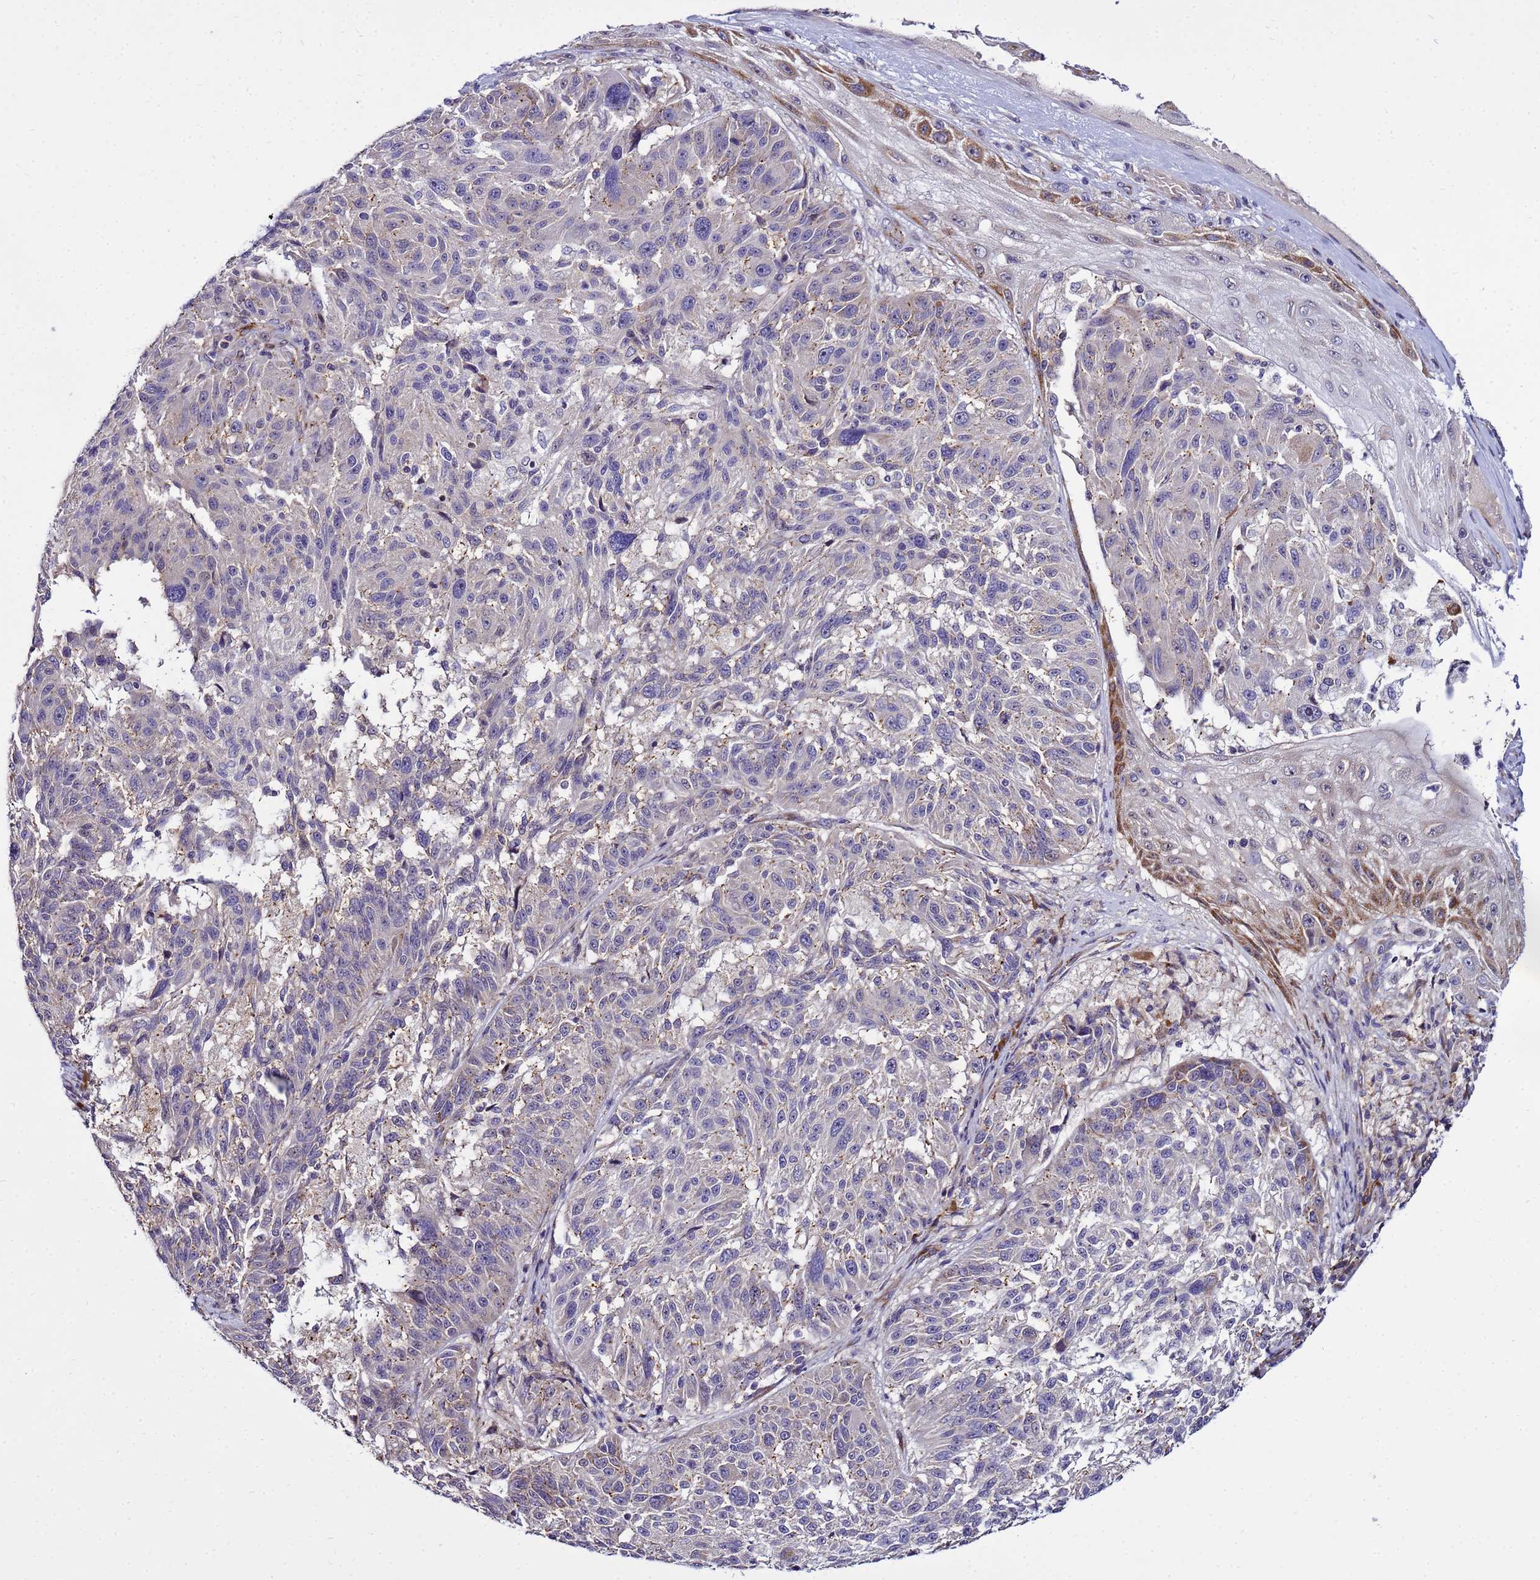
{"staining": {"intensity": "negative", "quantity": "none", "location": "none"}, "tissue": "melanoma", "cell_type": "Tumor cells", "image_type": "cancer", "snomed": [{"axis": "morphology", "description": "Malignant melanoma, NOS"}, {"axis": "topography", "description": "Skin"}], "caption": "IHC image of human malignant melanoma stained for a protein (brown), which demonstrates no positivity in tumor cells.", "gene": "NOL8", "patient": {"sex": "male", "age": 53}}